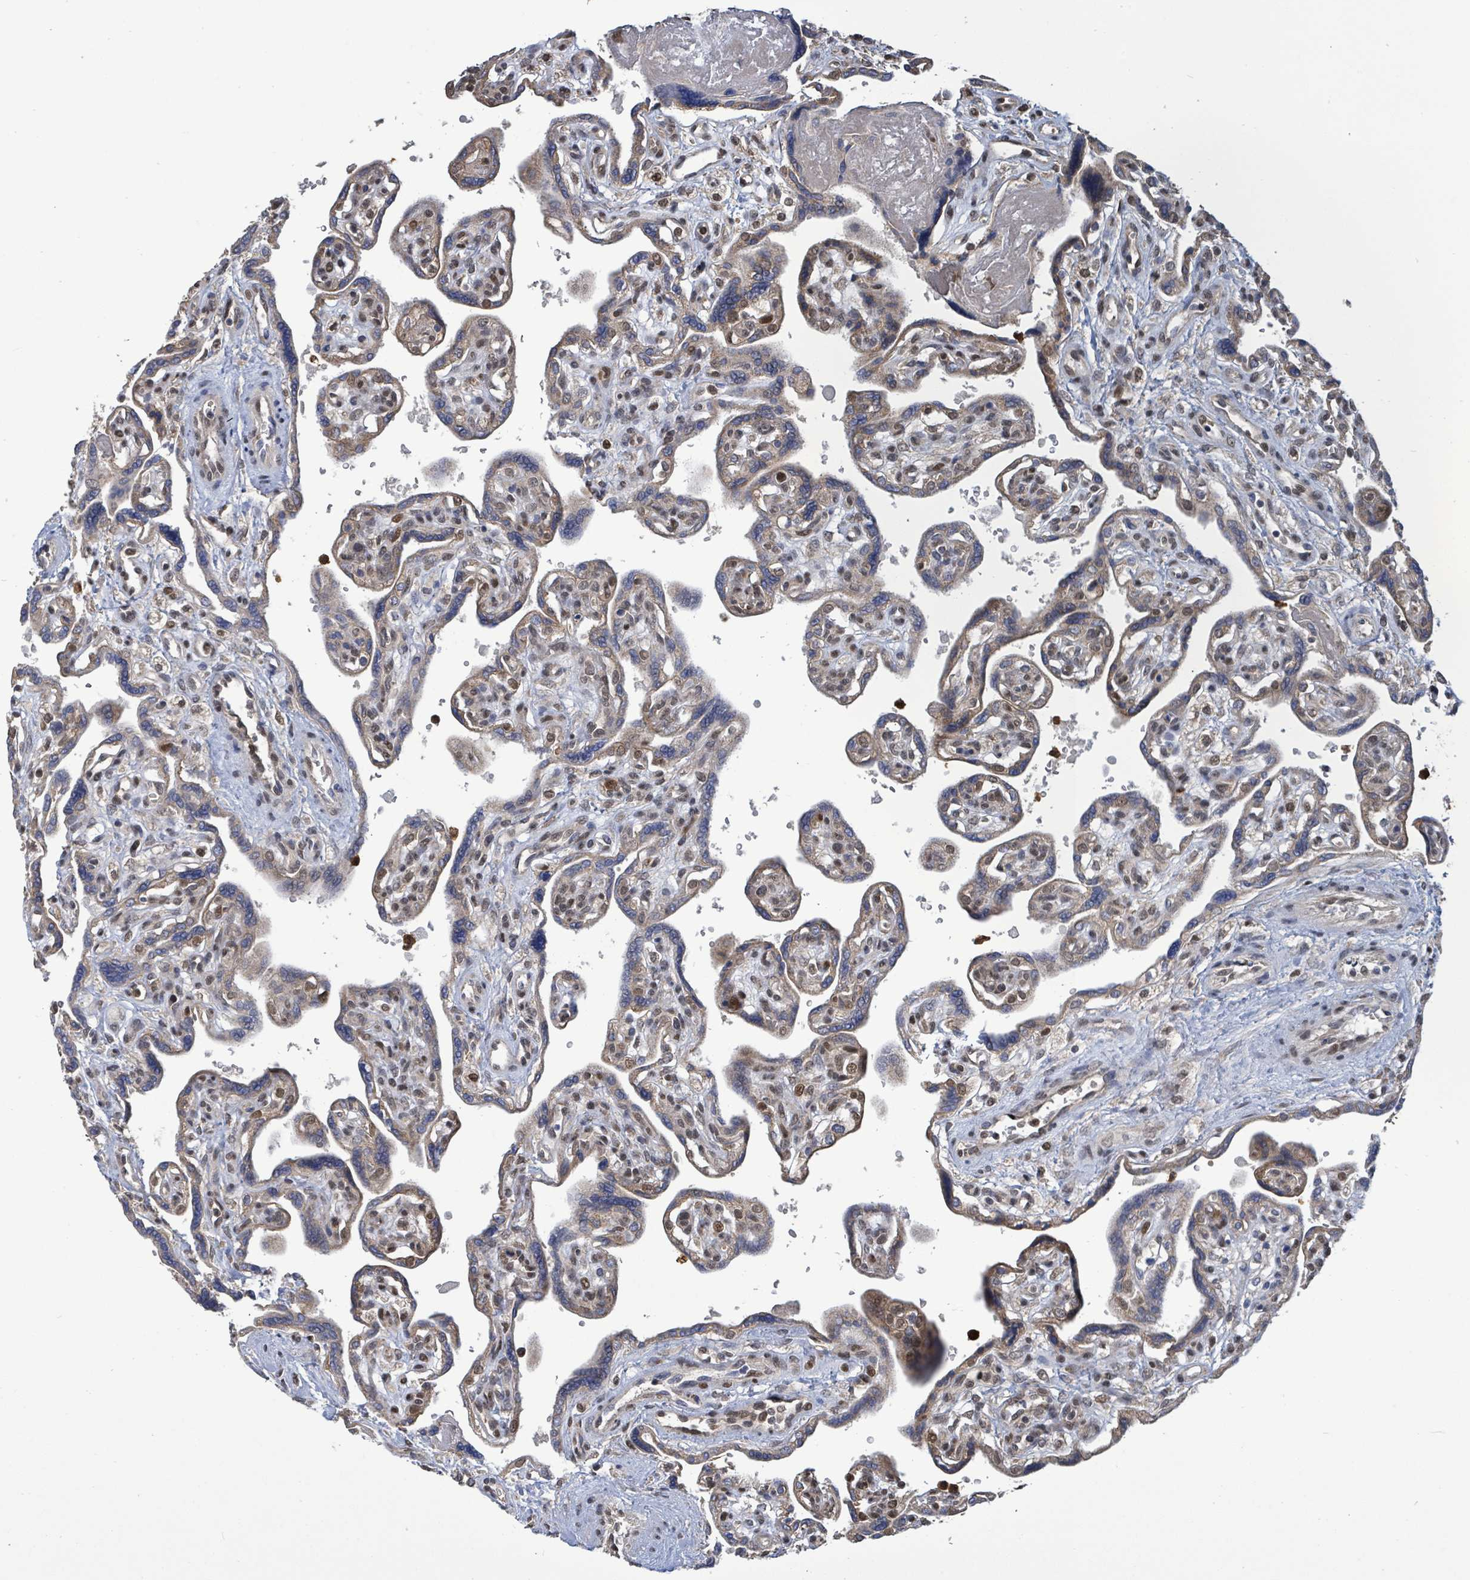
{"staining": {"intensity": "weak", "quantity": "25%-75%", "location": "cytoplasmic/membranous"}, "tissue": "placenta", "cell_type": "Trophoblastic cells", "image_type": "normal", "snomed": [{"axis": "morphology", "description": "Normal tissue, NOS"}, {"axis": "topography", "description": "Placenta"}], "caption": "Immunohistochemistry of normal human placenta reveals low levels of weak cytoplasmic/membranous positivity in about 25%-75% of trophoblastic cells. (brown staining indicates protein expression, while blue staining denotes nuclei).", "gene": "COQ6", "patient": {"sex": "female", "age": 39}}